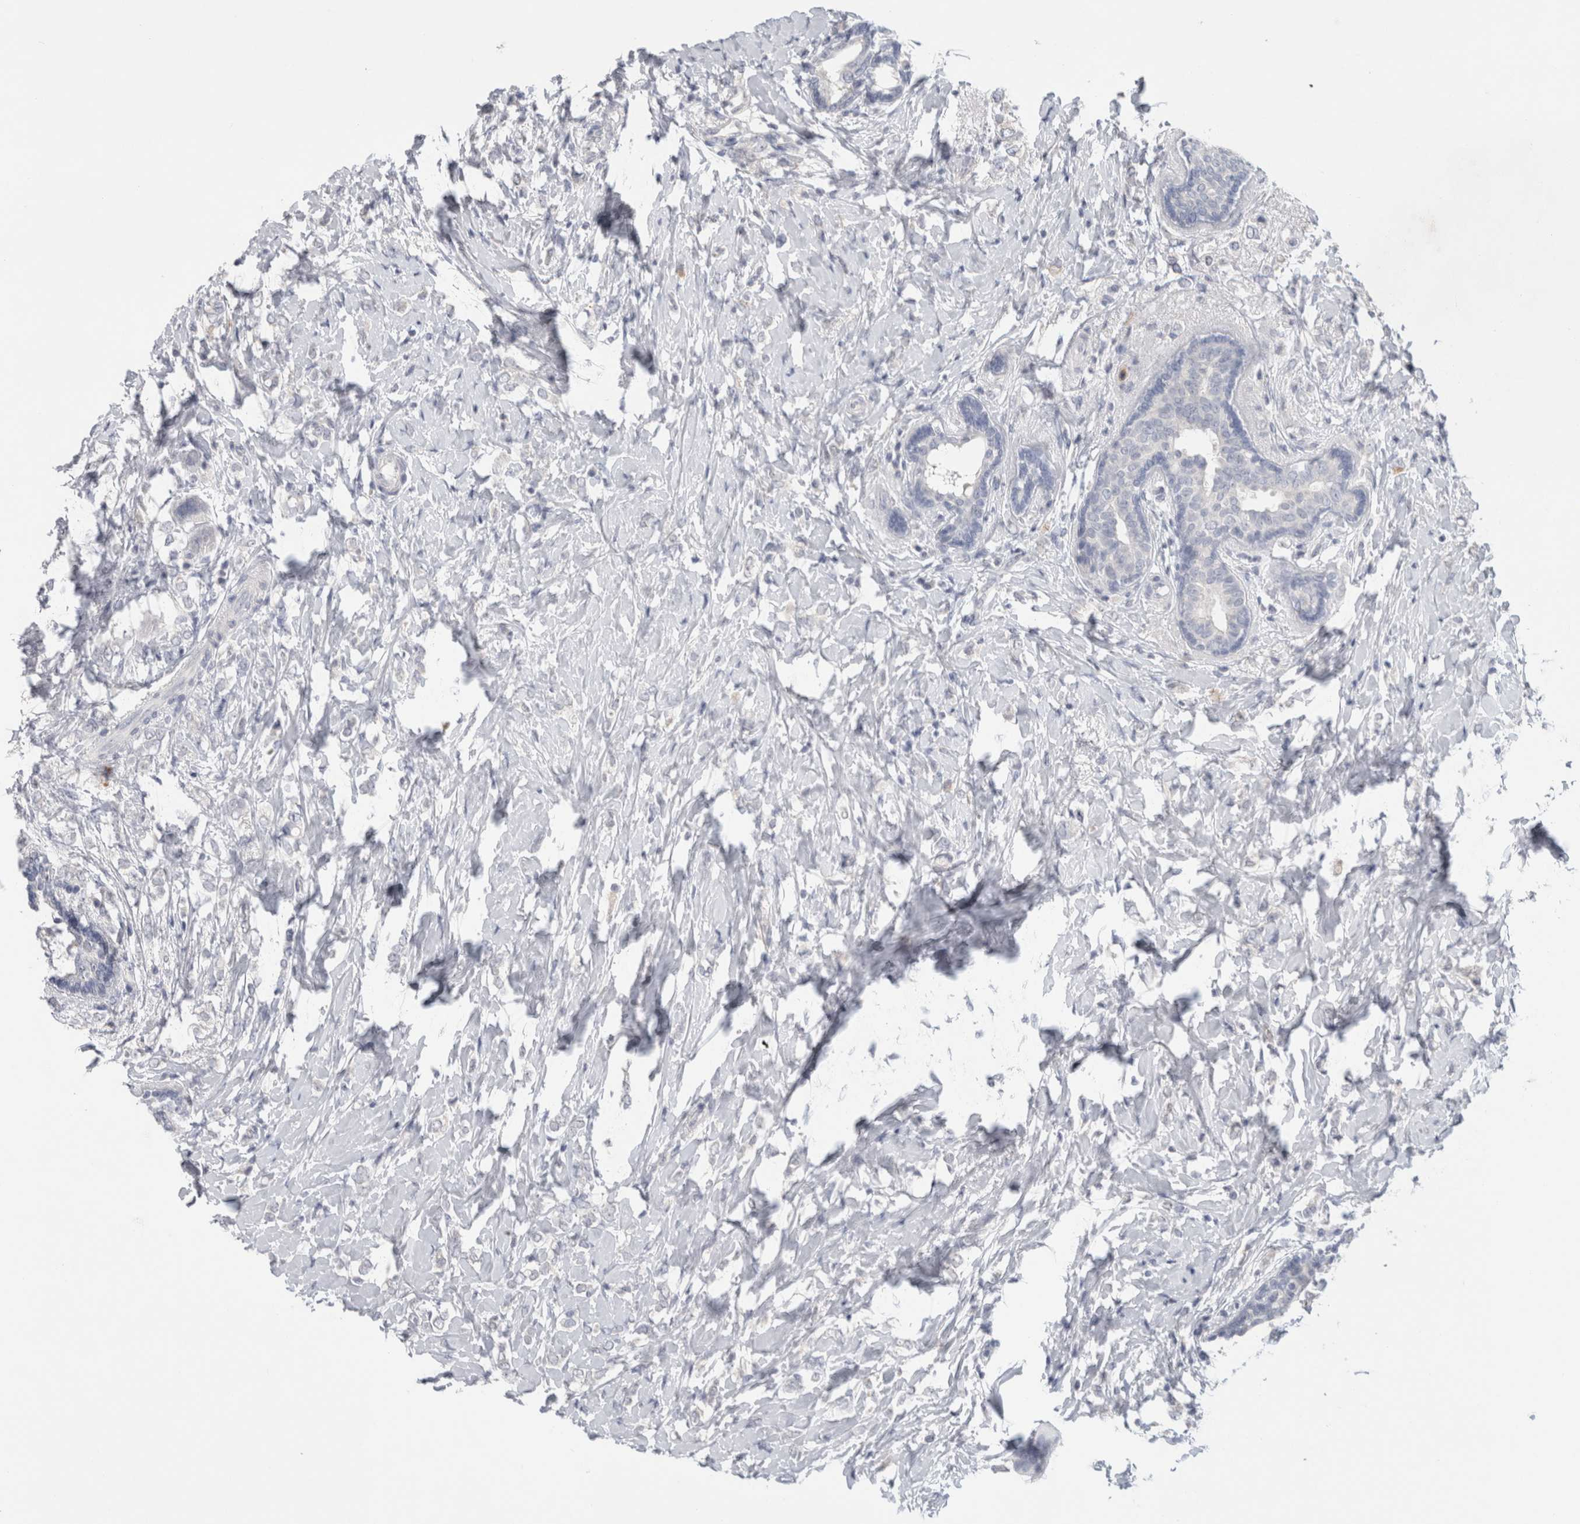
{"staining": {"intensity": "negative", "quantity": "none", "location": "none"}, "tissue": "breast cancer", "cell_type": "Tumor cells", "image_type": "cancer", "snomed": [{"axis": "morphology", "description": "Normal tissue, NOS"}, {"axis": "morphology", "description": "Lobular carcinoma"}, {"axis": "topography", "description": "Breast"}], "caption": "This is an IHC micrograph of human breast cancer (lobular carcinoma). There is no expression in tumor cells.", "gene": "TONSL", "patient": {"sex": "female", "age": 47}}